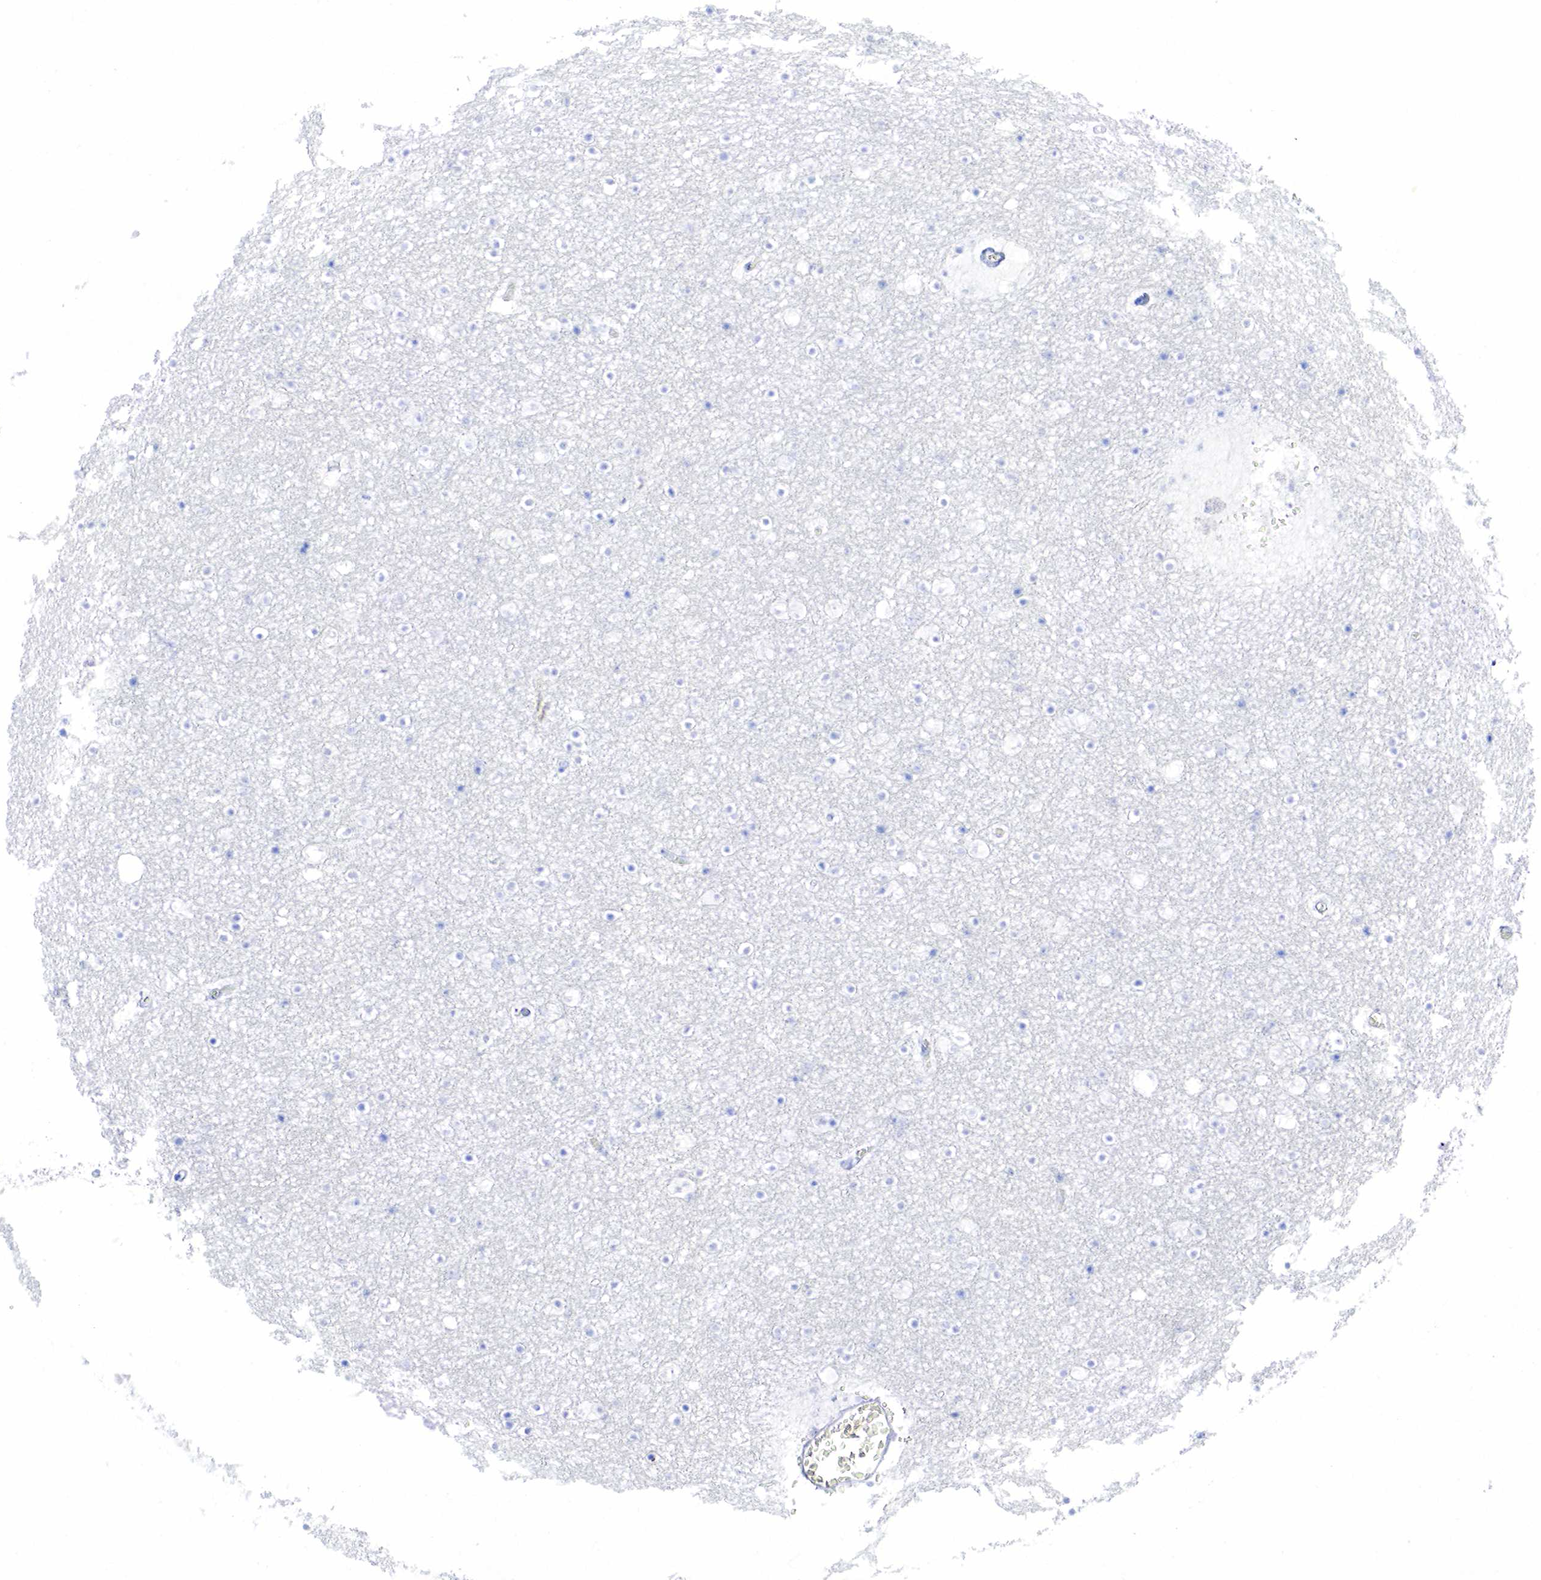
{"staining": {"intensity": "negative", "quantity": "none", "location": "none"}, "tissue": "caudate", "cell_type": "Glial cells", "image_type": "normal", "snomed": [{"axis": "morphology", "description": "Normal tissue, NOS"}, {"axis": "topography", "description": "Lateral ventricle wall"}], "caption": "An IHC photomicrograph of unremarkable caudate is shown. There is no staining in glial cells of caudate.", "gene": "INHA", "patient": {"sex": "male", "age": 45}}